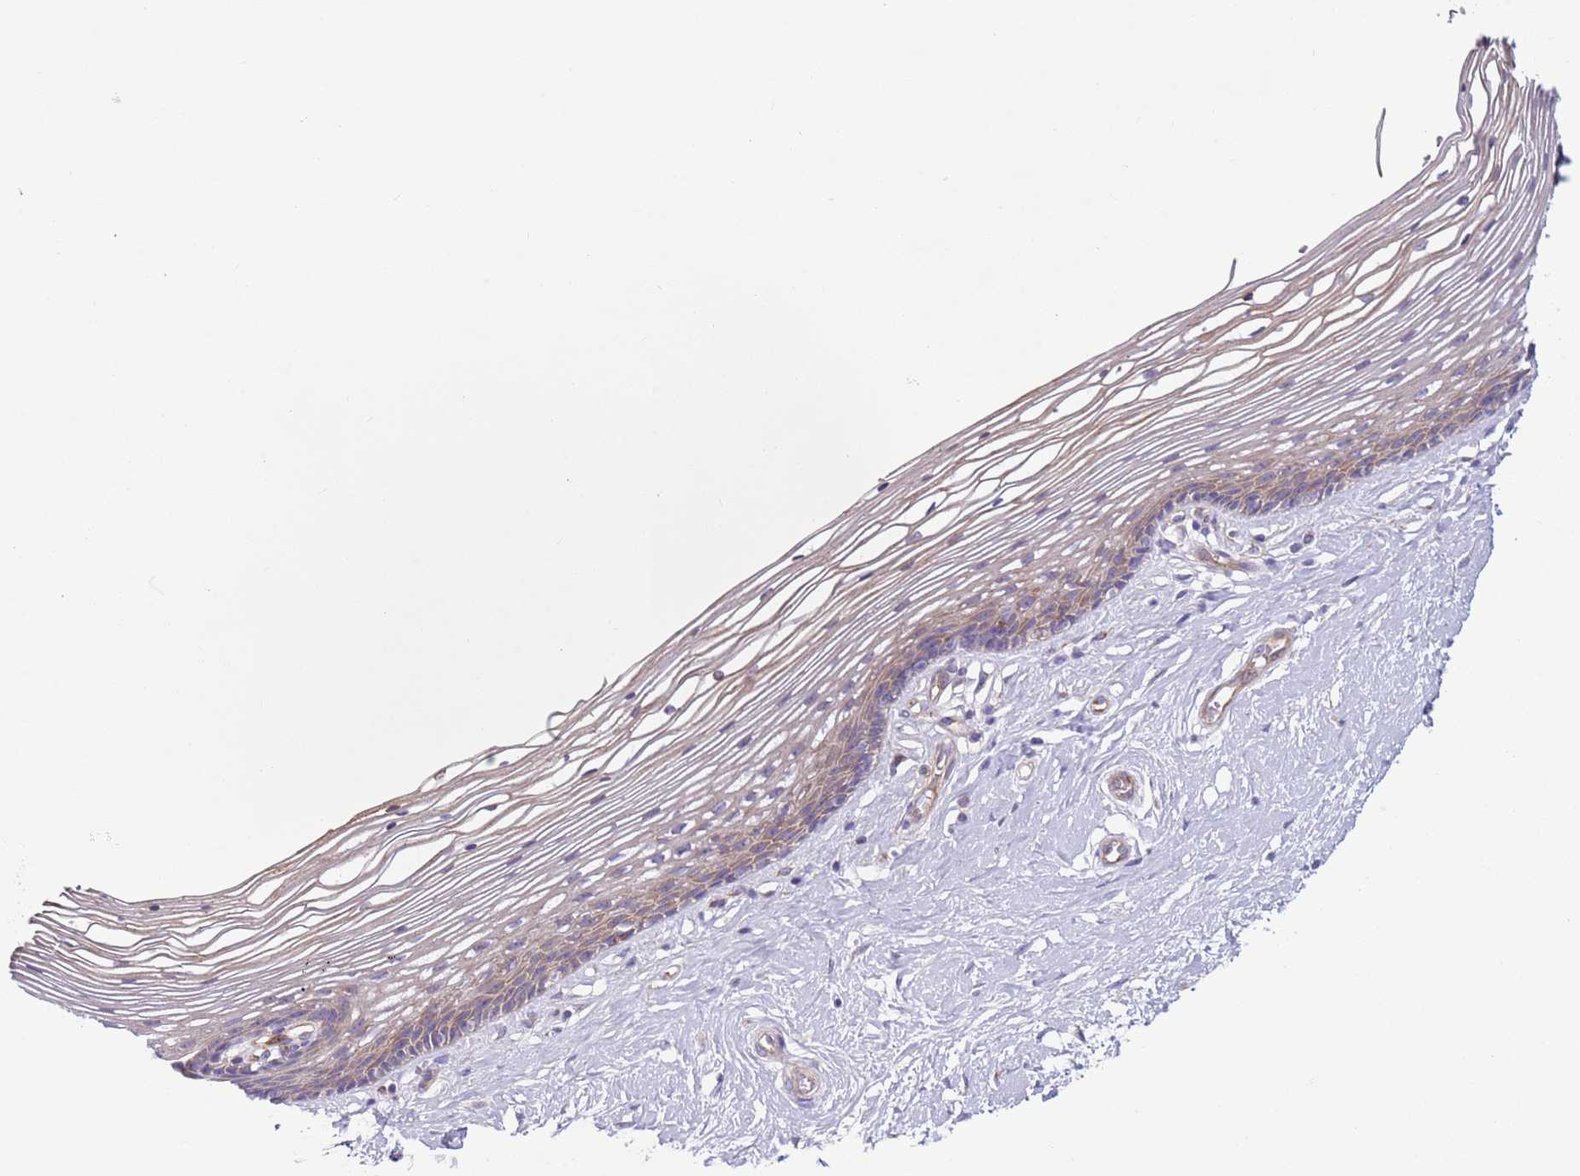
{"staining": {"intensity": "weak", "quantity": "<25%", "location": "cytoplasmic/membranous"}, "tissue": "vagina", "cell_type": "Squamous epithelial cells", "image_type": "normal", "snomed": [{"axis": "morphology", "description": "Normal tissue, NOS"}, {"axis": "topography", "description": "Vagina"}], "caption": "Immunohistochemical staining of benign vagina demonstrates no significant positivity in squamous epithelial cells.", "gene": "HEATR1", "patient": {"sex": "female", "age": 46}}